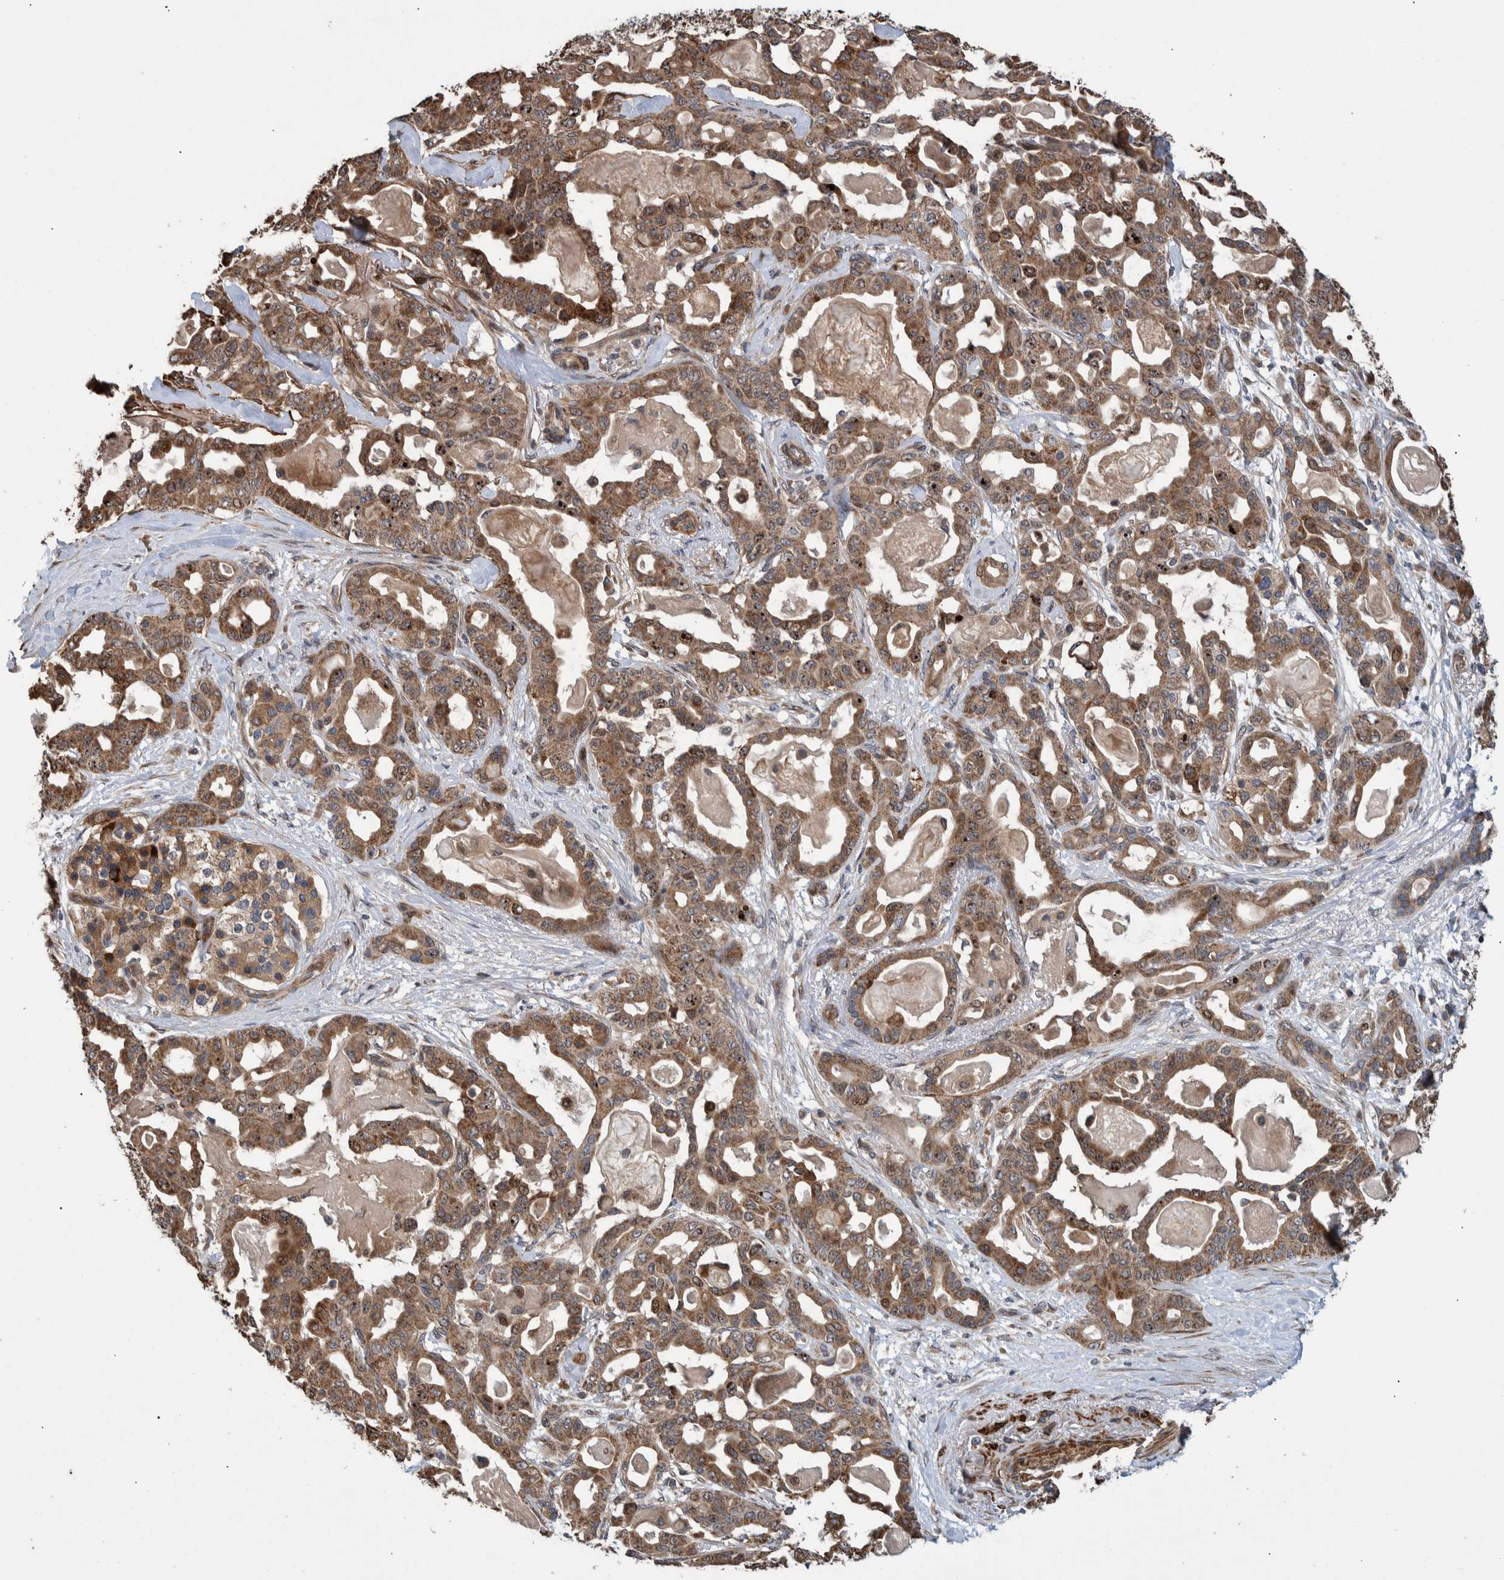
{"staining": {"intensity": "moderate", "quantity": ">75%", "location": "cytoplasmic/membranous"}, "tissue": "pancreatic cancer", "cell_type": "Tumor cells", "image_type": "cancer", "snomed": [{"axis": "morphology", "description": "Adenocarcinoma, NOS"}, {"axis": "topography", "description": "Pancreas"}], "caption": "About >75% of tumor cells in human pancreatic cancer show moderate cytoplasmic/membranous protein expression as visualized by brown immunohistochemical staining.", "gene": "B3GNTL1", "patient": {"sex": "male", "age": 63}}